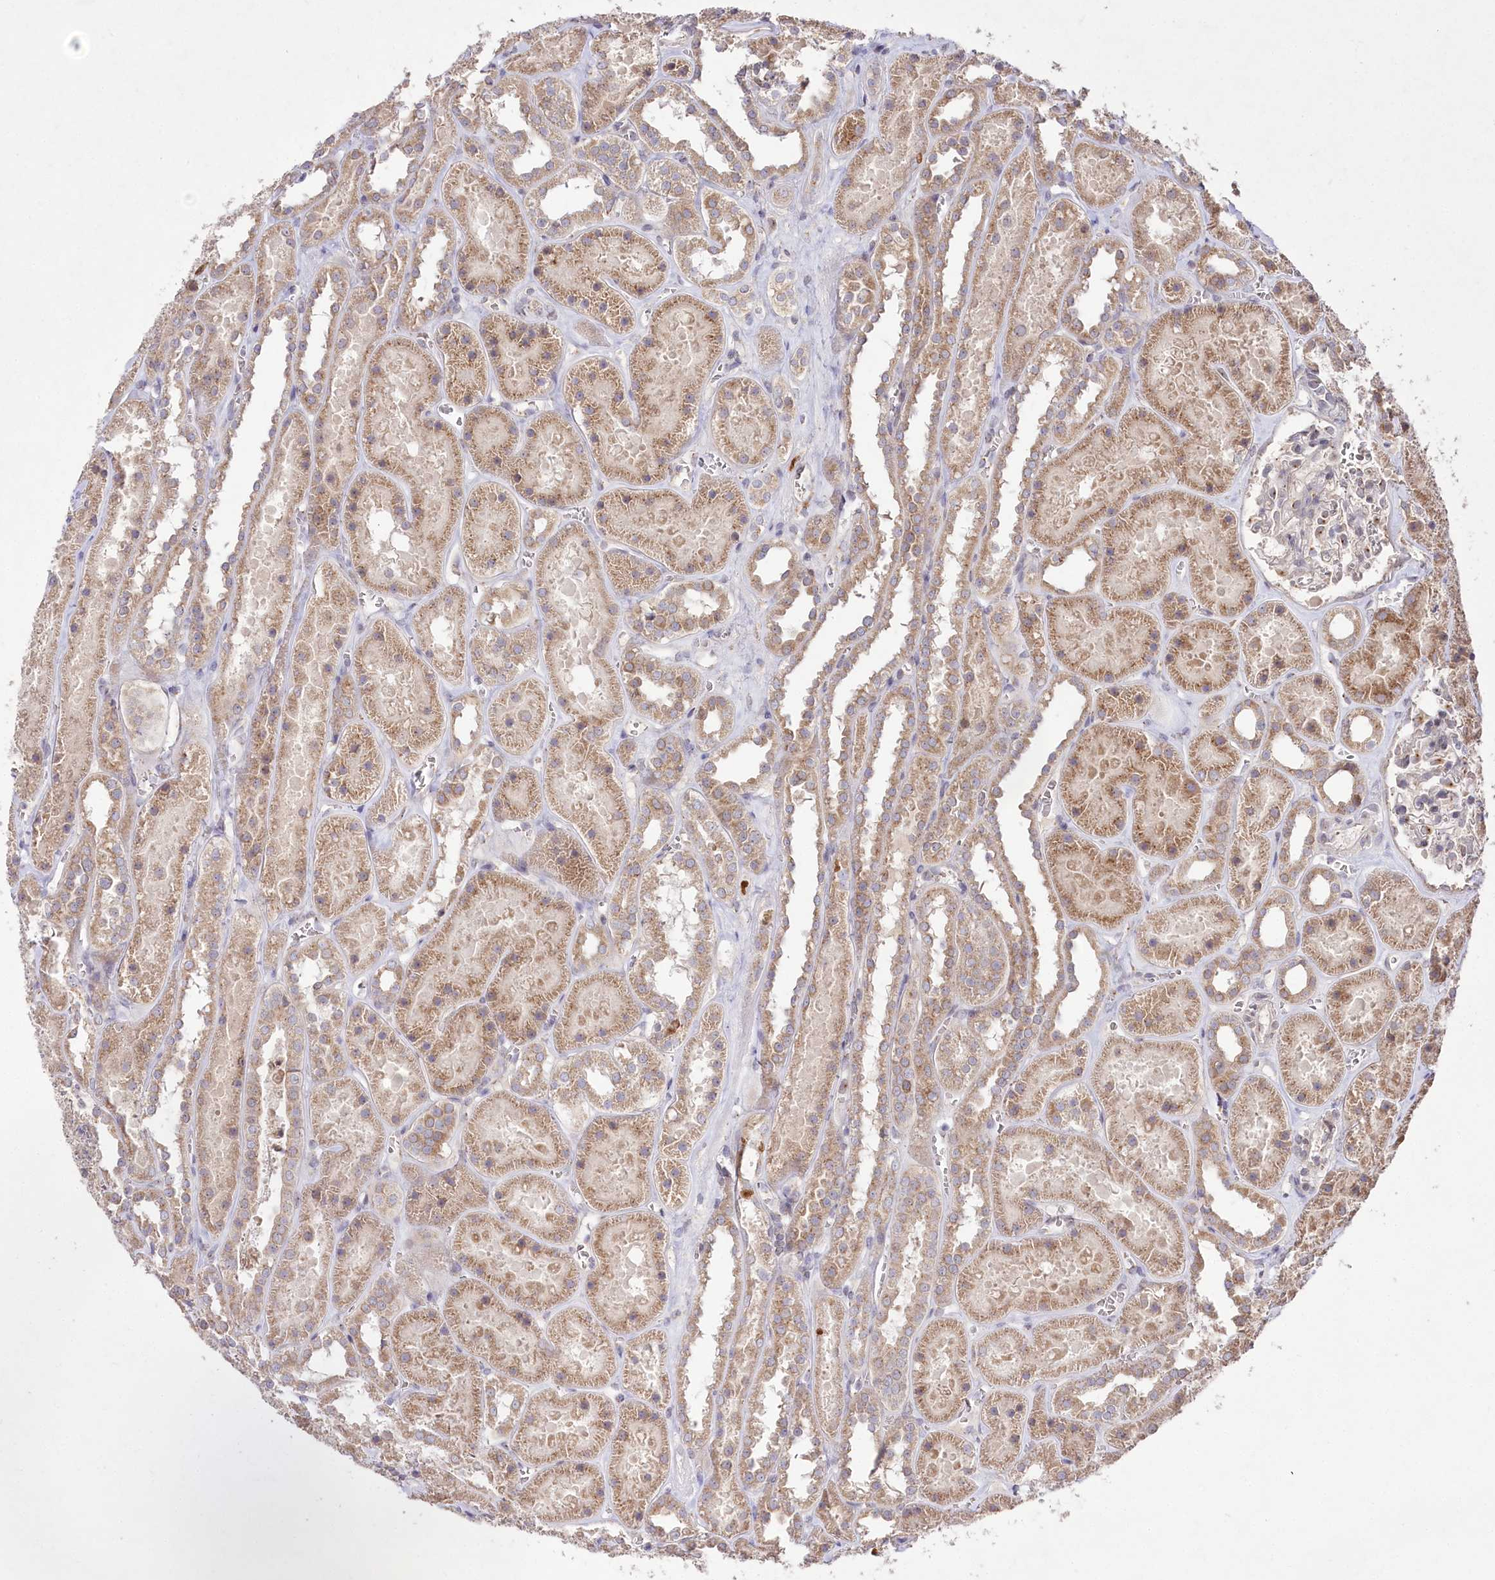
{"staining": {"intensity": "moderate", "quantity": "<25%", "location": "cytoplasmic/membranous"}, "tissue": "kidney", "cell_type": "Cells in glomeruli", "image_type": "normal", "snomed": [{"axis": "morphology", "description": "Normal tissue, NOS"}, {"axis": "topography", "description": "Kidney"}], "caption": "Immunohistochemical staining of benign human kidney exhibits <25% levels of moderate cytoplasmic/membranous protein expression in about <25% of cells in glomeruli.", "gene": "STT3B", "patient": {"sex": "female", "age": 41}}